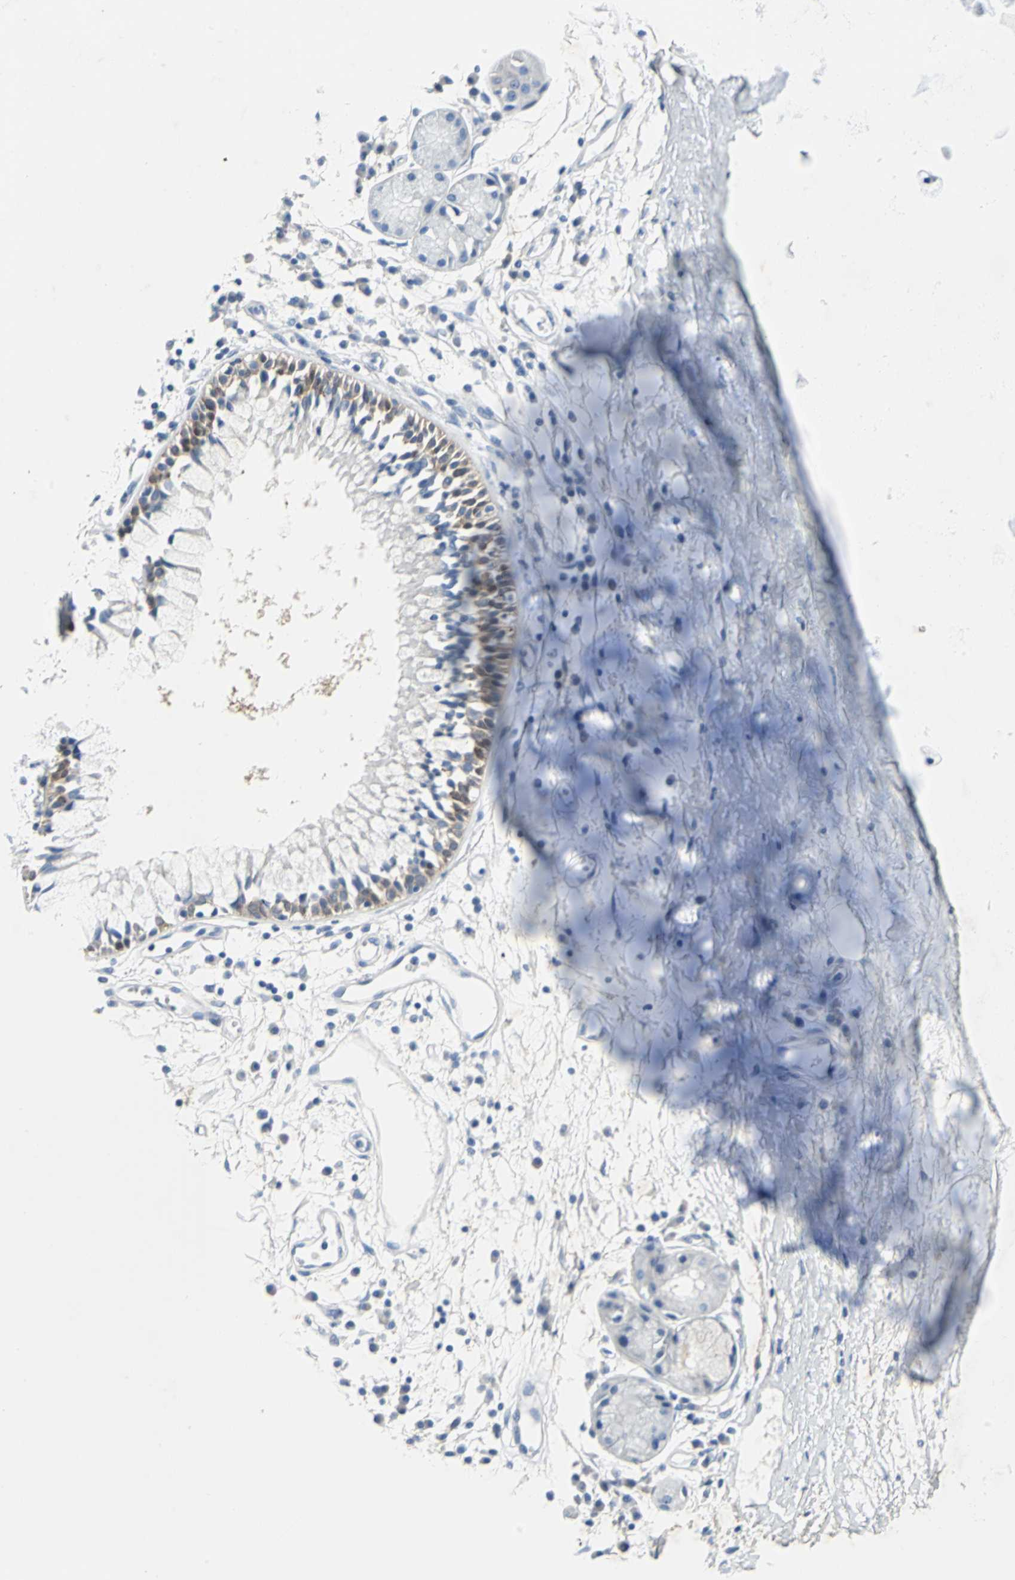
{"staining": {"intensity": "negative", "quantity": "none", "location": "none"}, "tissue": "adipose tissue", "cell_type": "Adipocytes", "image_type": "normal", "snomed": [{"axis": "morphology", "description": "Normal tissue, NOS"}, {"axis": "morphology", "description": "Adenocarcinoma, NOS"}, {"axis": "topography", "description": "Cartilage tissue"}, {"axis": "topography", "description": "Bronchus"}, {"axis": "topography", "description": "Lung"}], "caption": "Human adipose tissue stained for a protein using IHC reveals no positivity in adipocytes.", "gene": "SFN", "patient": {"sex": "female", "age": 67}}